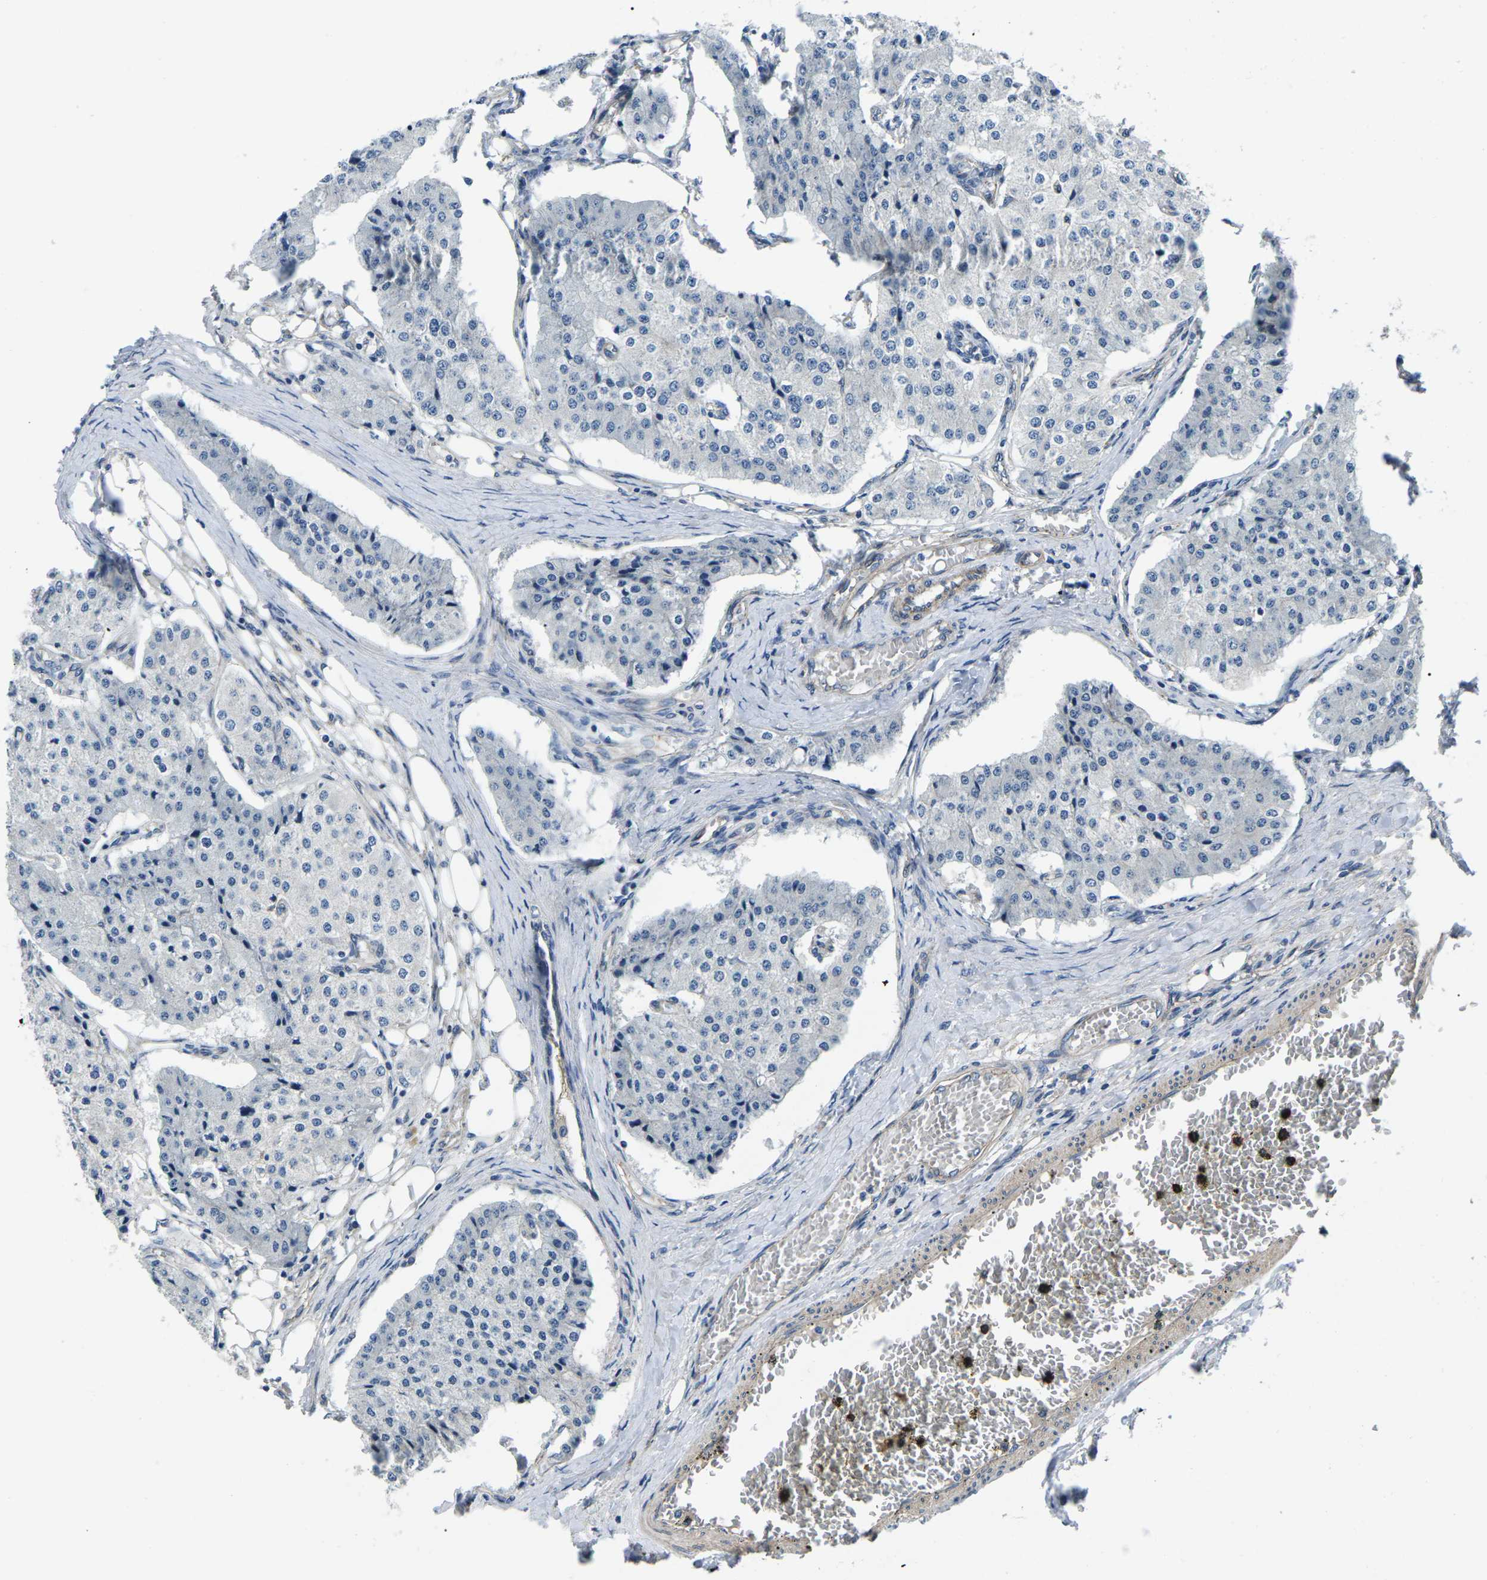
{"staining": {"intensity": "negative", "quantity": "none", "location": "none"}, "tissue": "carcinoid", "cell_type": "Tumor cells", "image_type": "cancer", "snomed": [{"axis": "morphology", "description": "Carcinoid, malignant, NOS"}, {"axis": "topography", "description": "Colon"}], "caption": "Malignant carcinoid stained for a protein using immunohistochemistry (IHC) shows no expression tumor cells.", "gene": "CTNND1", "patient": {"sex": "female", "age": 52}}